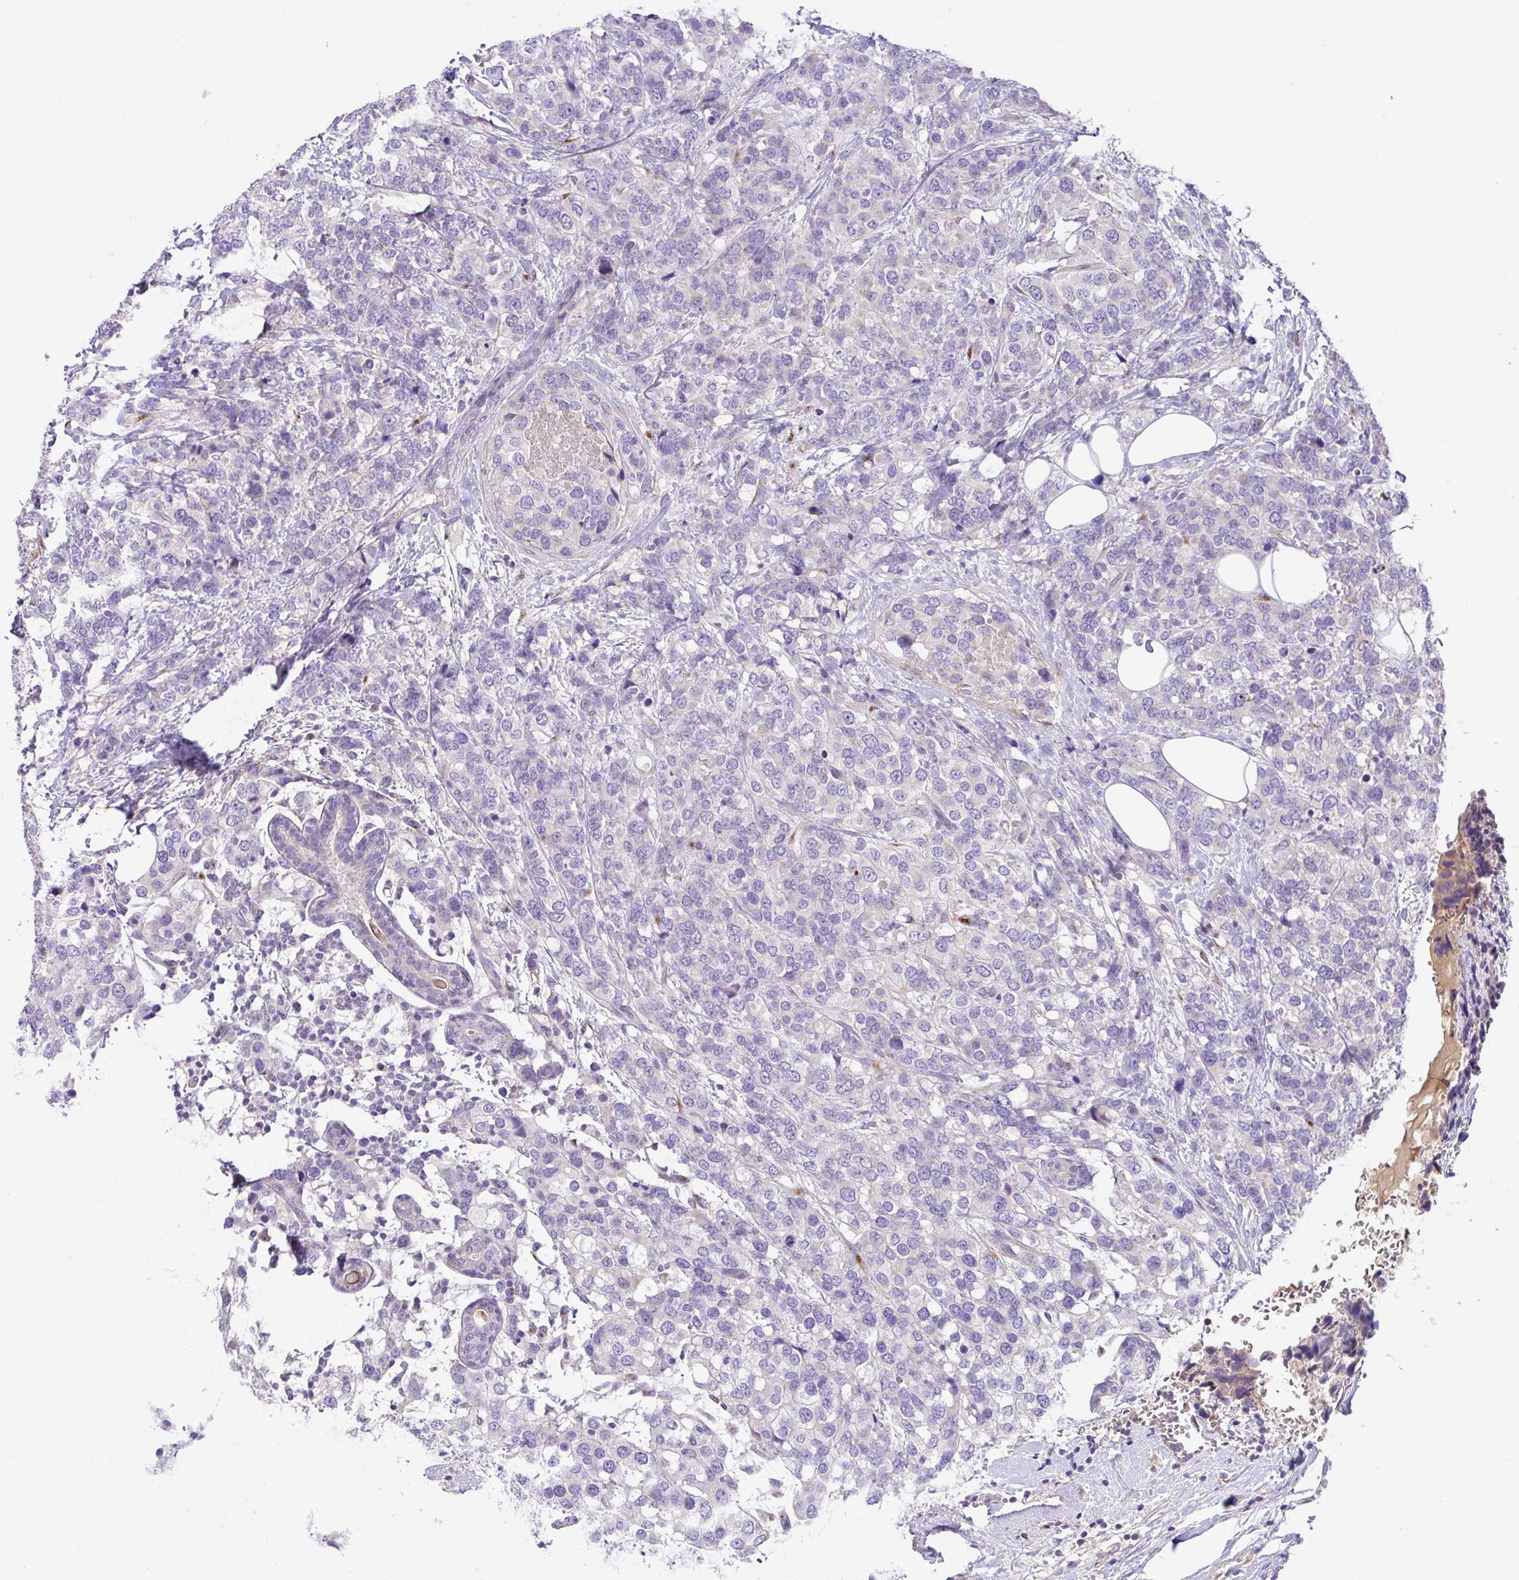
{"staining": {"intensity": "negative", "quantity": "none", "location": "none"}, "tissue": "breast cancer", "cell_type": "Tumor cells", "image_type": "cancer", "snomed": [{"axis": "morphology", "description": "Lobular carcinoma"}, {"axis": "topography", "description": "Breast"}], "caption": "Micrograph shows no protein expression in tumor cells of lobular carcinoma (breast) tissue. (DAB immunohistochemistry visualized using brightfield microscopy, high magnification).", "gene": "CRISP3", "patient": {"sex": "female", "age": 59}}